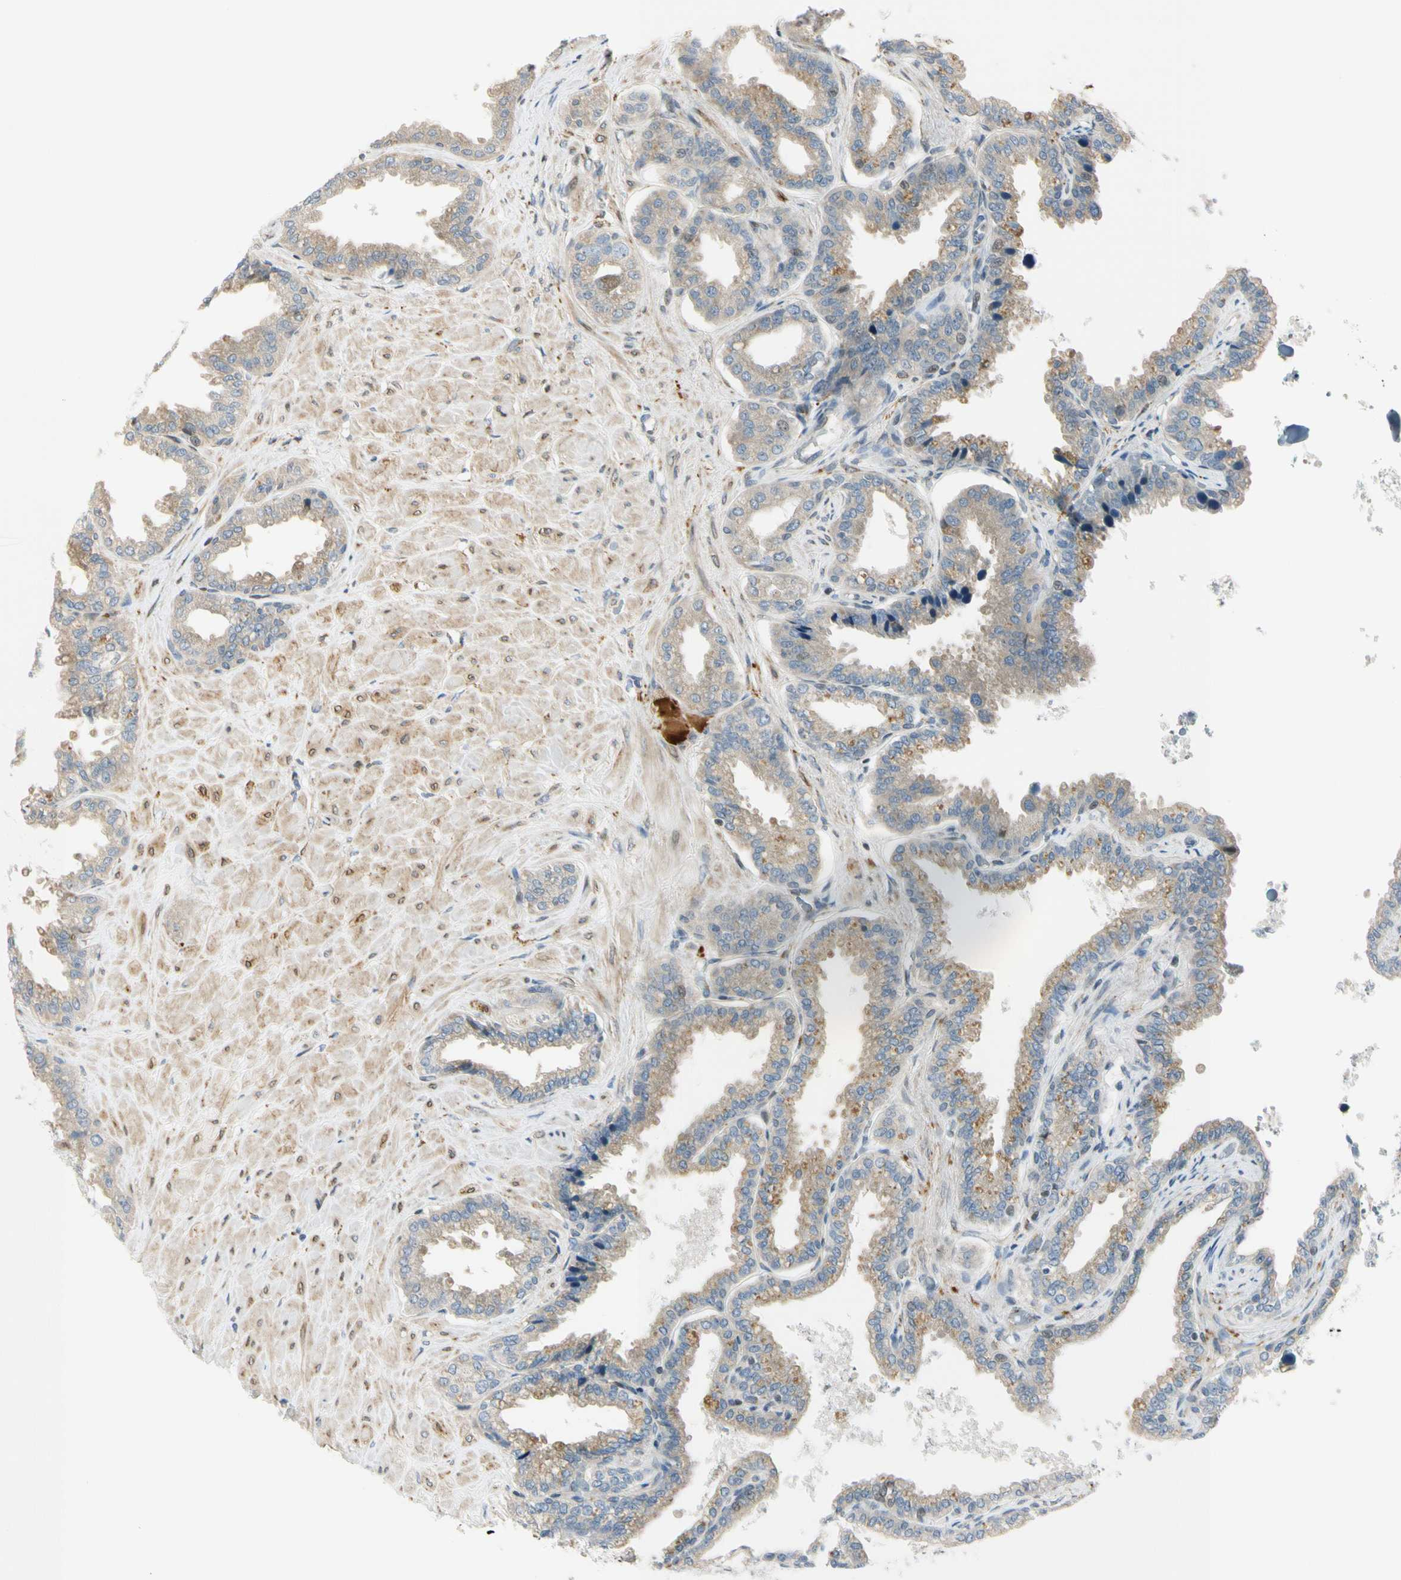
{"staining": {"intensity": "weak", "quantity": ">75%", "location": "cytoplasmic/membranous,nuclear"}, "tissue": "seminal vesicle", "cell_type": "Glandular cells", "image_type": "normal", "snomed": [{"axis": "morphology", "description": "Normal tissue, NOS"}, {"axis": "topography", "description": "Seminal veicle"}], "caption": "Weak cytoplasmic/membranous,nuclear positivity for a protein is present in about >75% of glandular cells of unremarkable seminal vesicle using immunohistochemistry (IHC).", "gene": "NPDC1", "patient": {"sex": "male", "age": 46}}